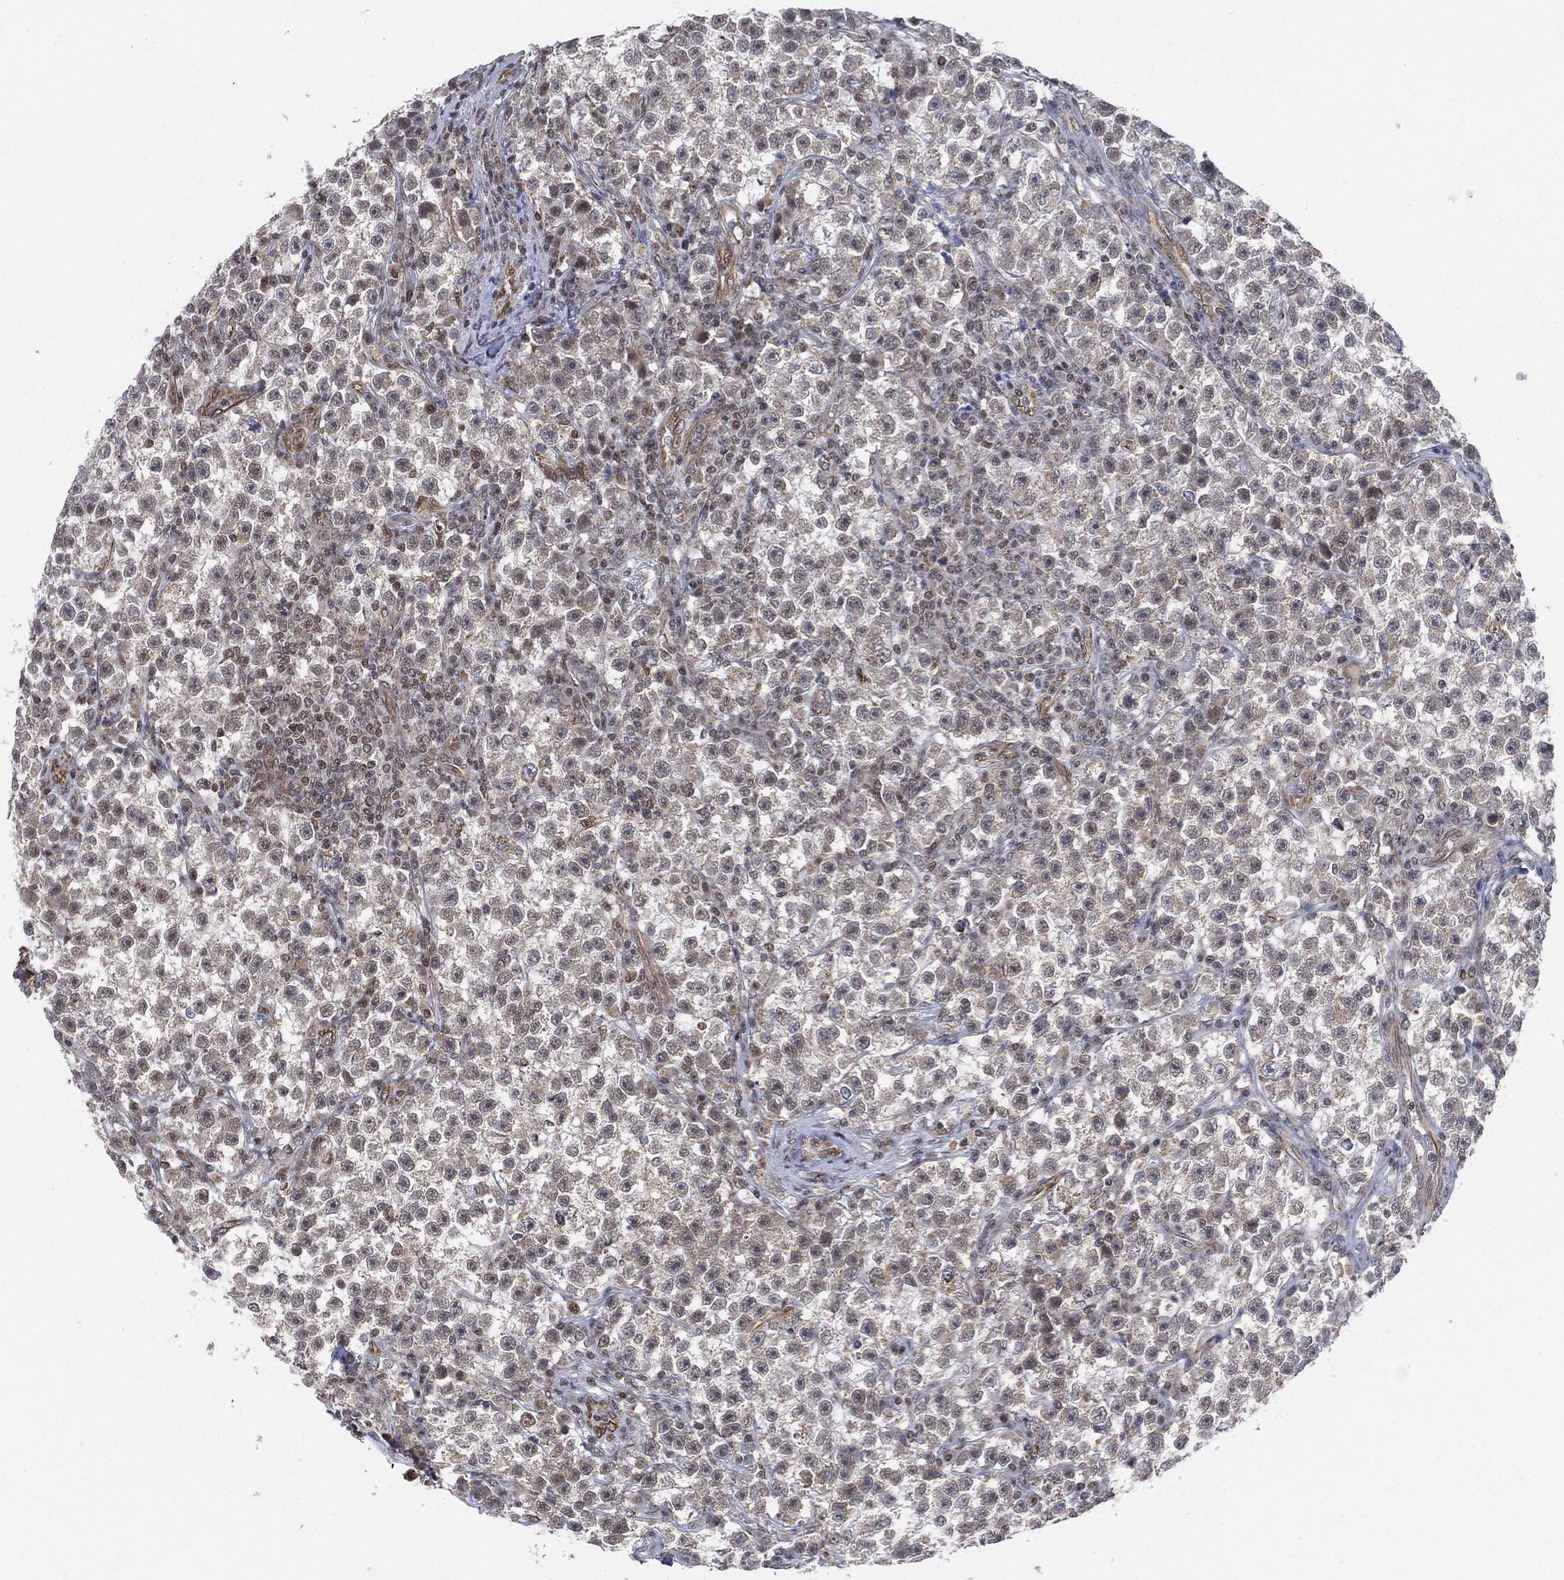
{"staining": {"intensity": "negative", "quantity": "none", "location": "none"}, "tissue": "testis cancer", "cell_type": "Tumor cells", "image_type": "cancer", "snomed": [{"axis": "morphology", "description": "Seminoma, NOS"}, {"axis": "topography", "description": "Testis"}], "caption": "Immunohistochemical staining of human seminoma (testis) reveals no significant staining in tumor cells.", "gene": "TP53RK", "patient": {"sex": "male", "age": 22}}